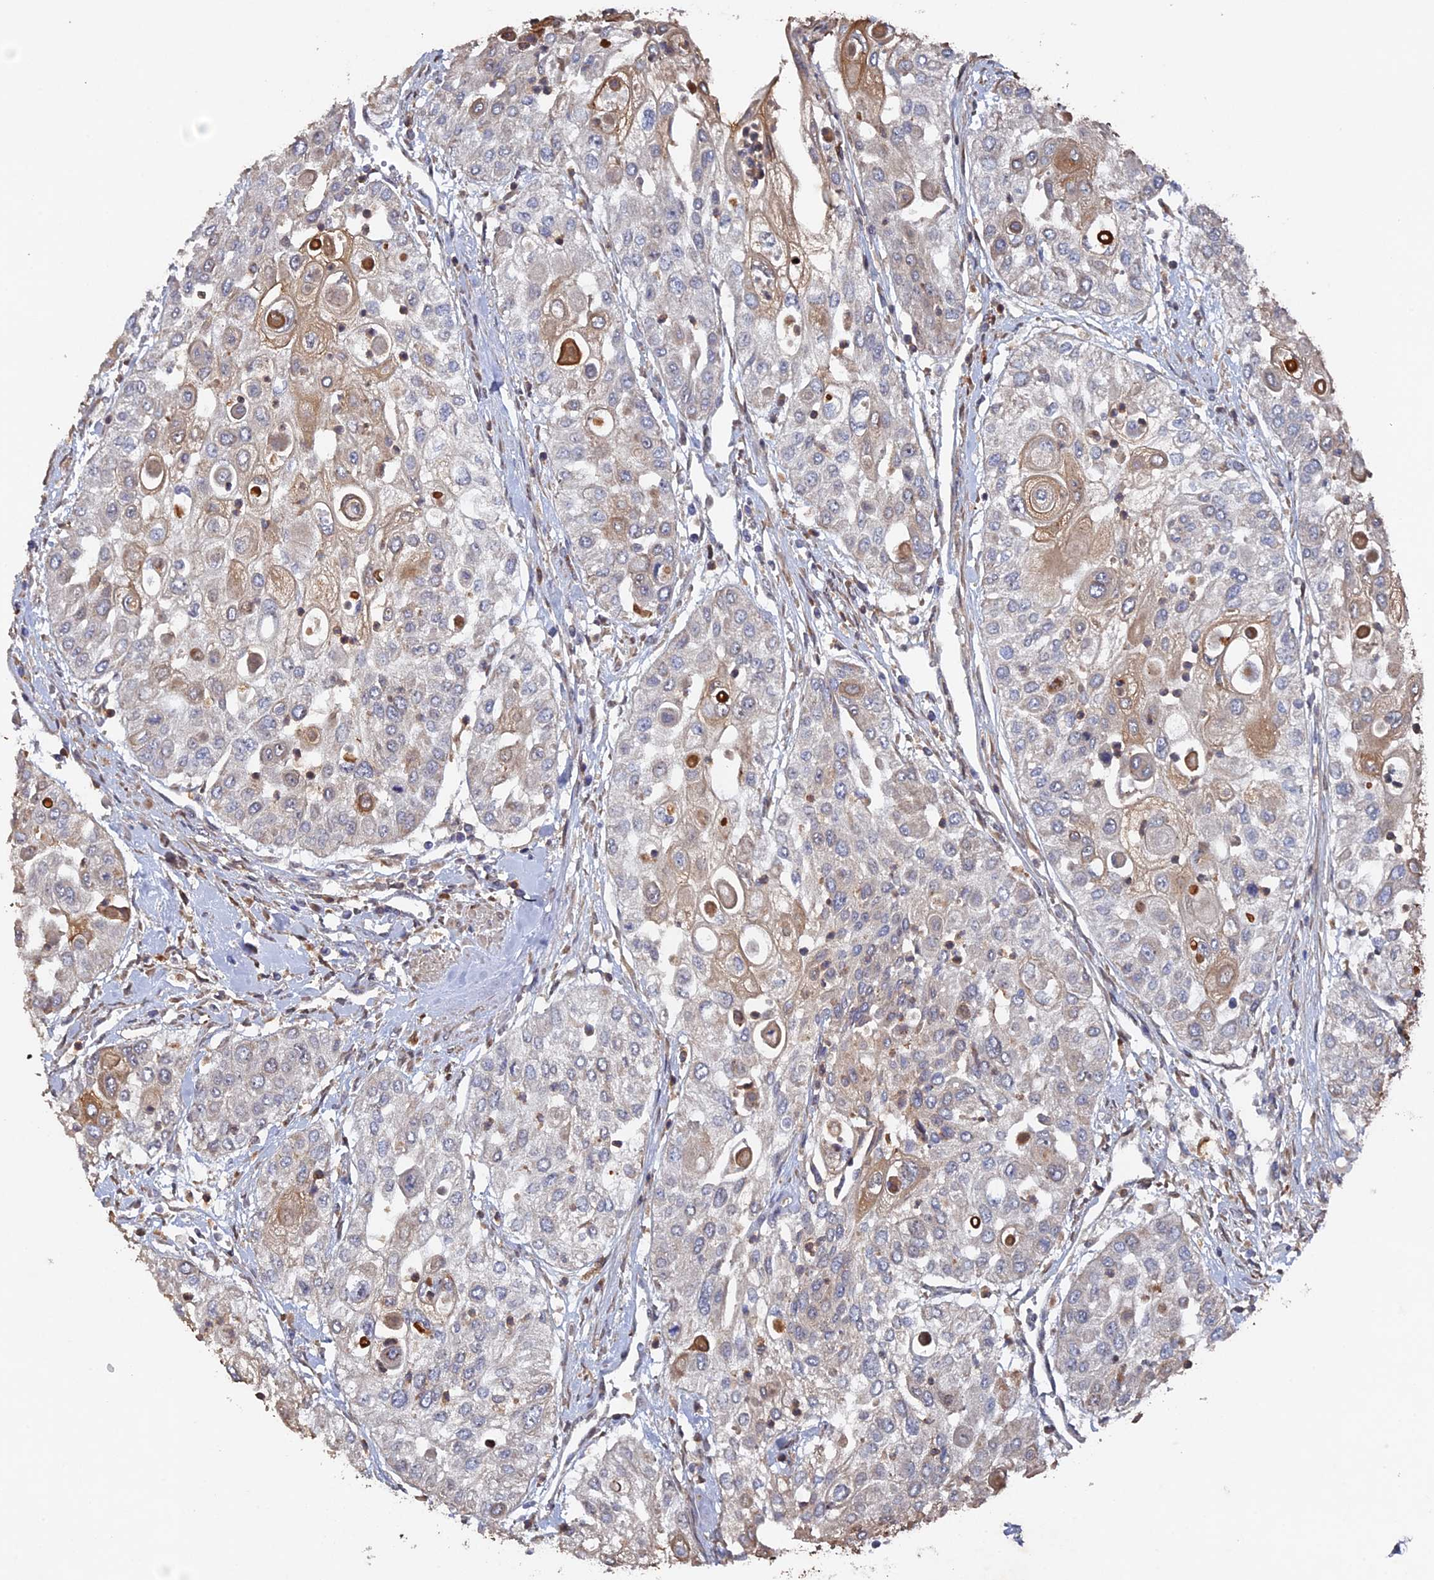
{"staining": {"intensity": "moderate", "quantity": "<25%", "location": "cytoplasmic/membranous"}, "tissue": "urothelial cancer", "cell_type": "Tumor cells", "image_type": "cancer", "snomed": [{"axis": "morphology", "description": "Urothelial carcinoma, High grade"}, {"axis": "topography", "description": "Urinary bladder"}], "caption": "Immunohistochemical staining of urothelial carcinoma (high-grade) exhibits low levels of moderate cytoplasmic/membranous expression in about <25% of tumor cells.", "gene": "VPS37C", "patient": {"sex": "female", "age": 79}}